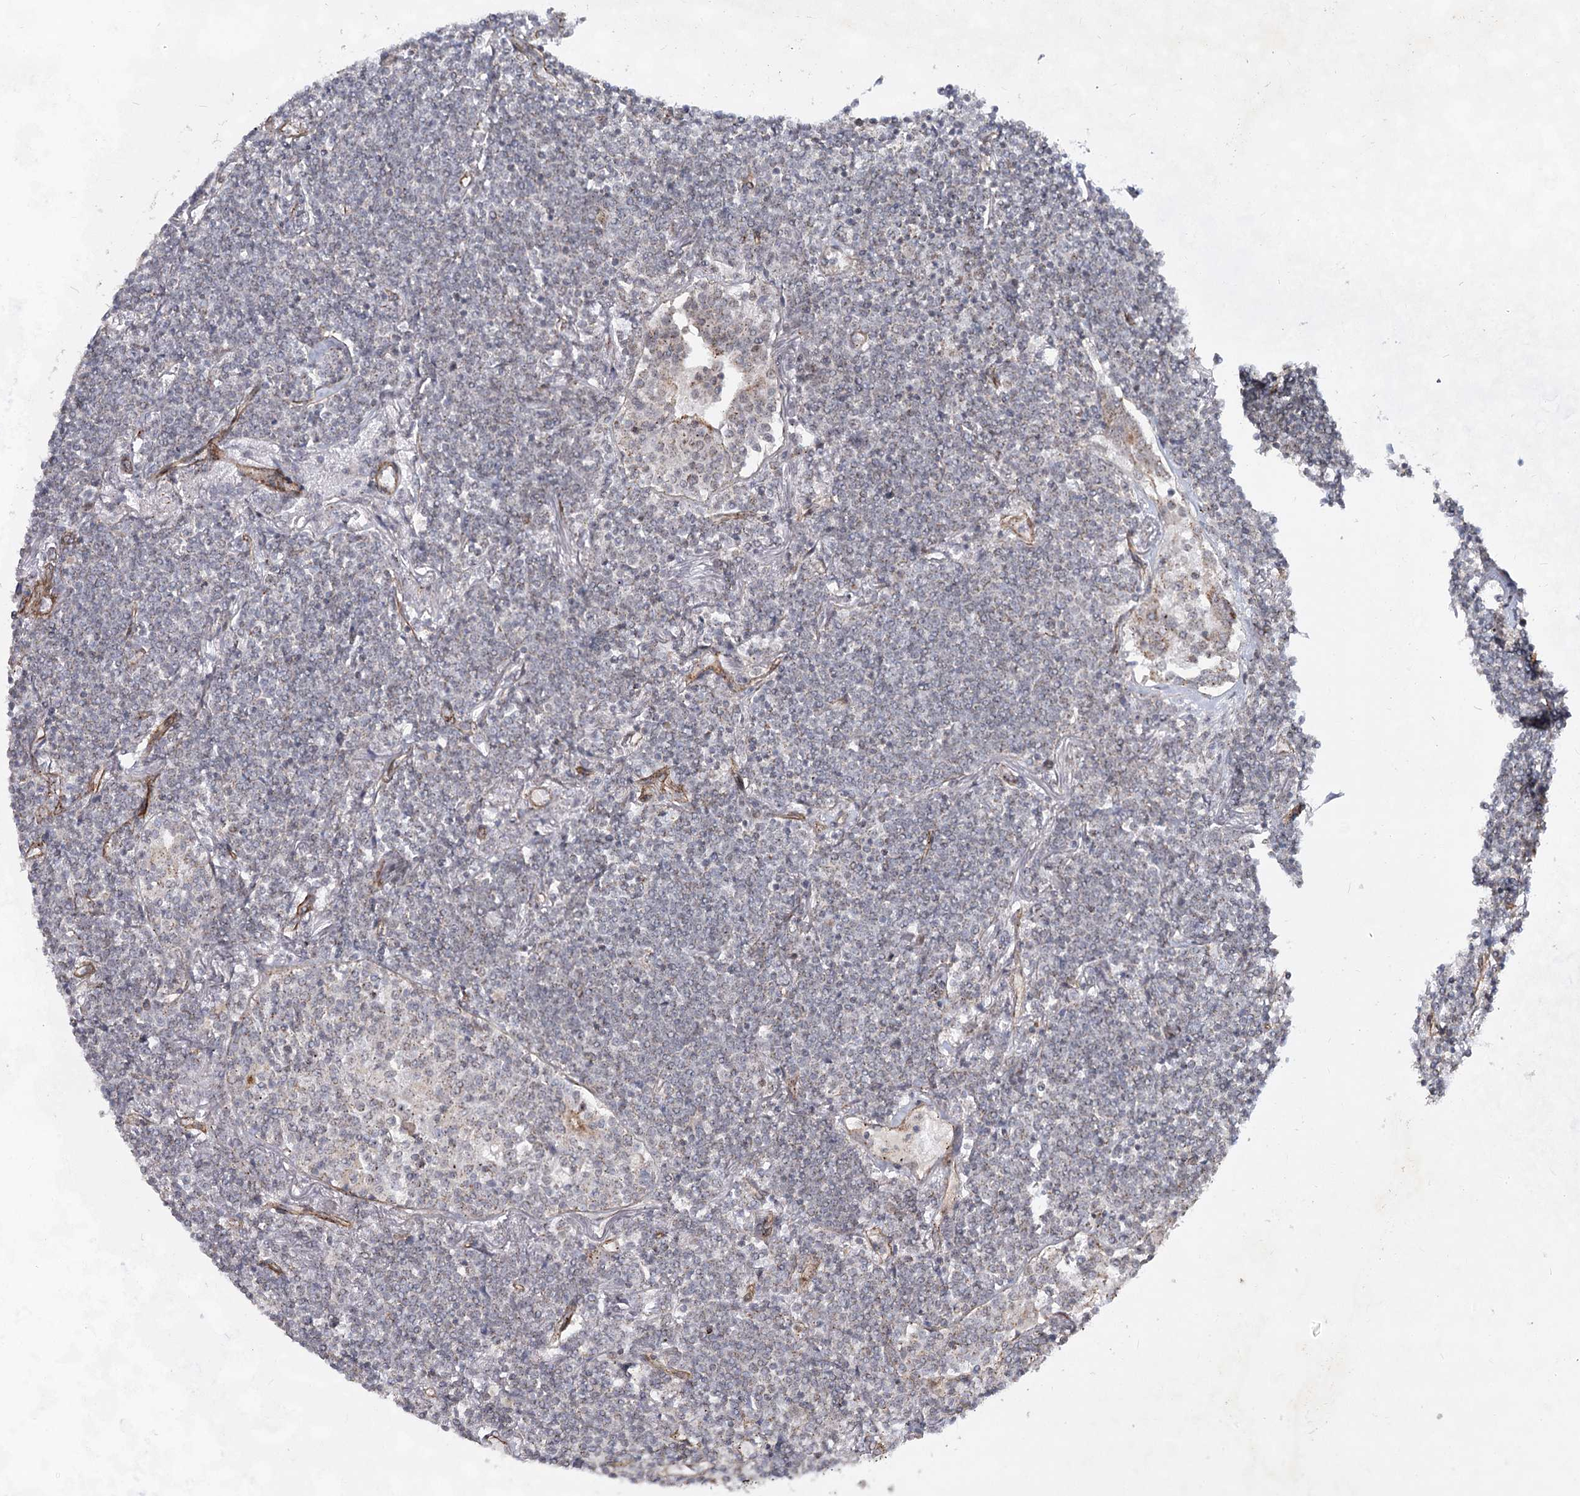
{"staining": {"intensity": "negative", "quantity": "none", "location": "none"}, "tissue": "lymphoma", "cell_type": "Tumor cells", "image_type": "cancer", "snomed": [{"axis": "morphology", "description": "Malignant lymphoma, non-Hodgkin's type, Low grade"}, {"axis": "topography", "description": "Lung"}], "caption": "This is an IHC histopathology image of malignant lymphoma, non-Hodgkin's type (low-grade). There is no expression in tumor cells.", "gene": "ATL2", "patient": {"sex": "female", "age": 71}}